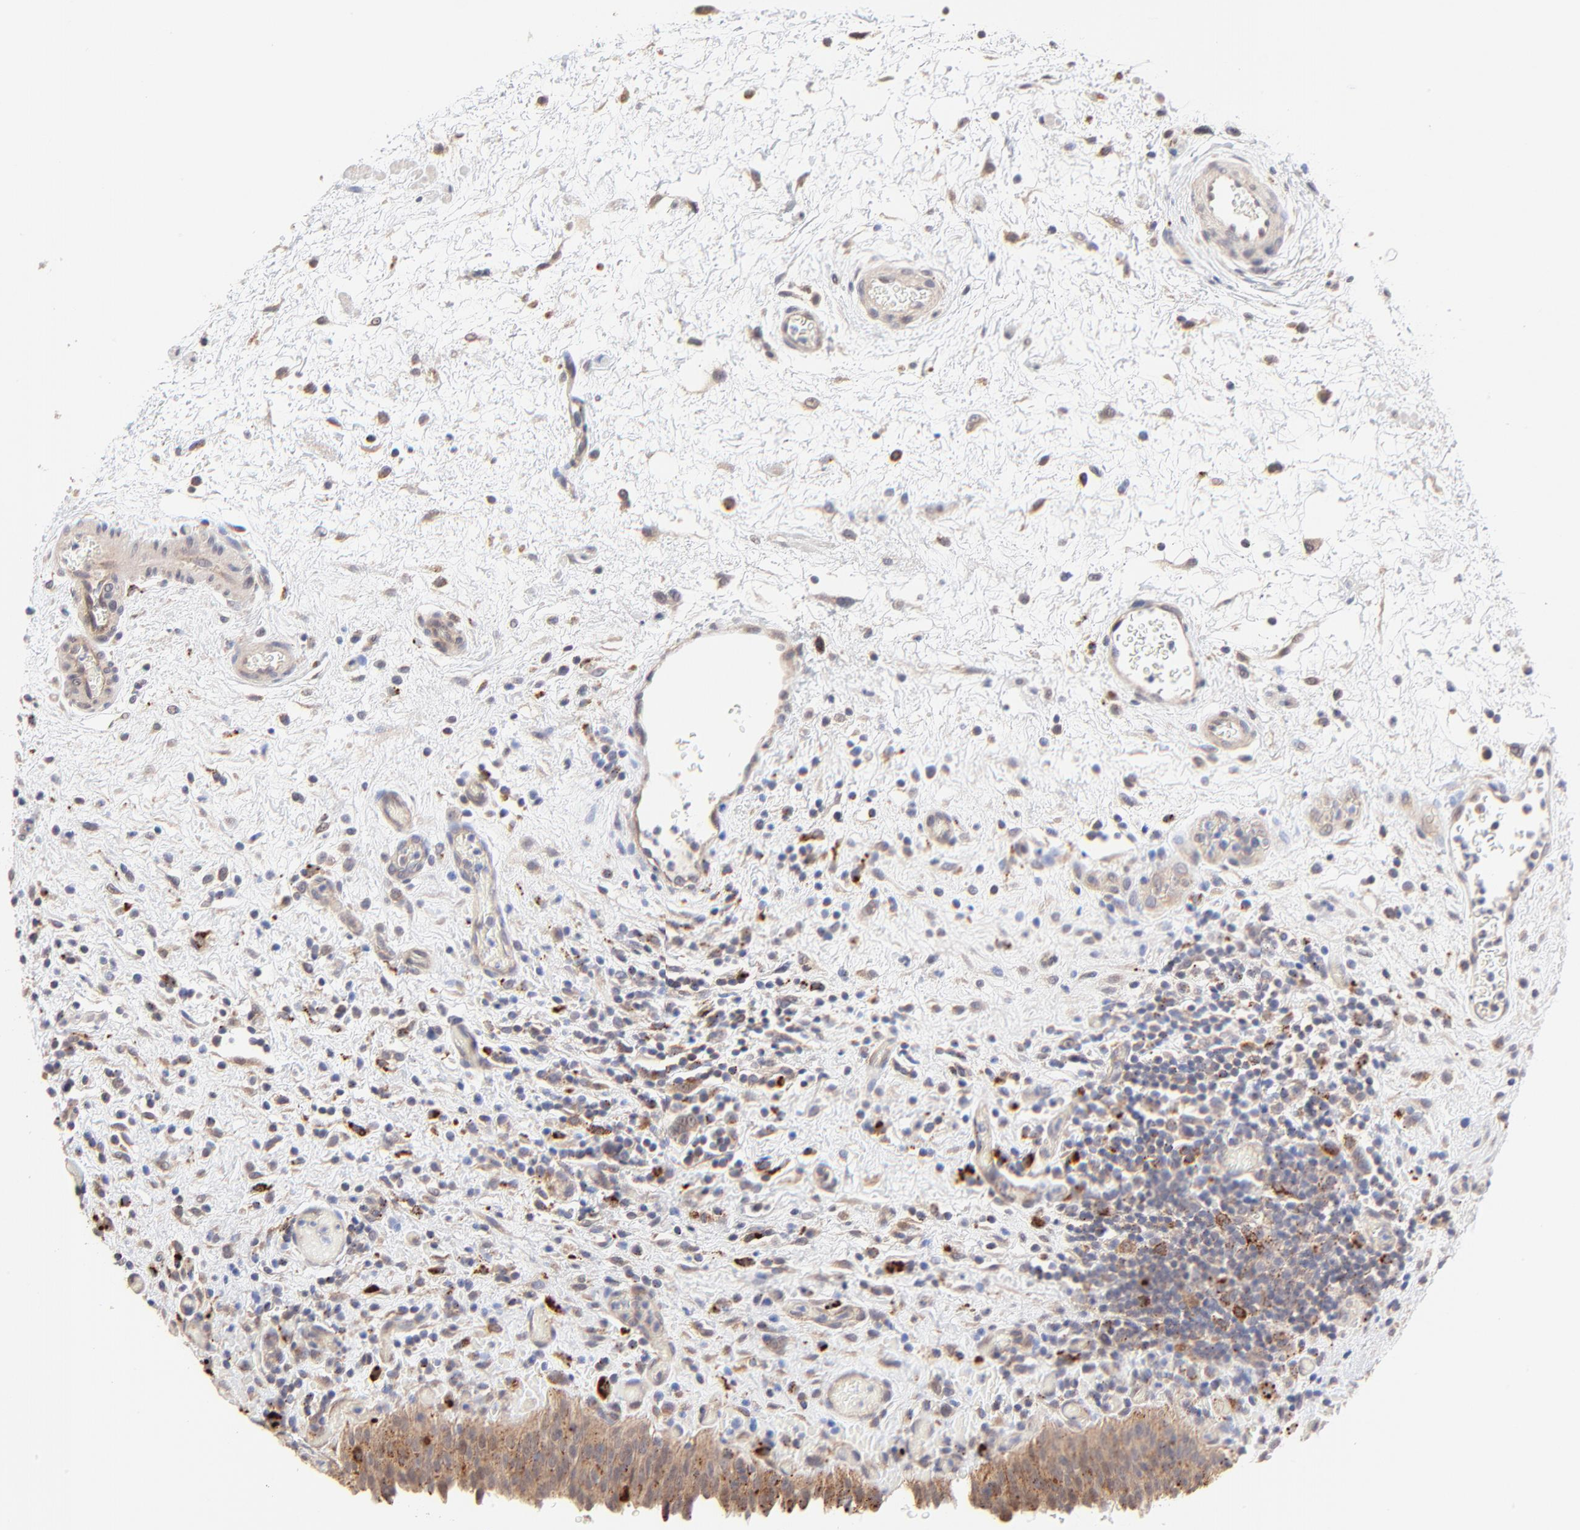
{"staining": {"intensity": "strong", "quantity": ">75%", "location": "cytoplasmic/membranous"}, "tissue": "urinary bladder", "cell_type": "Urothelial cells", "image_type": "normal", "snomed": [{"axis": "morphology", "description": "Normal tissue, NOS"}, {"axis": "topography", "description": "Urinary bladder"}], "caption": "The histopathology image displays a brown stain indicating the presence of a protein in the cytoplasmic/membranous of urothelial cells in urinary bladder.", "gene": "PDE4B", "patient": {"sex": "male", "age": 51}}